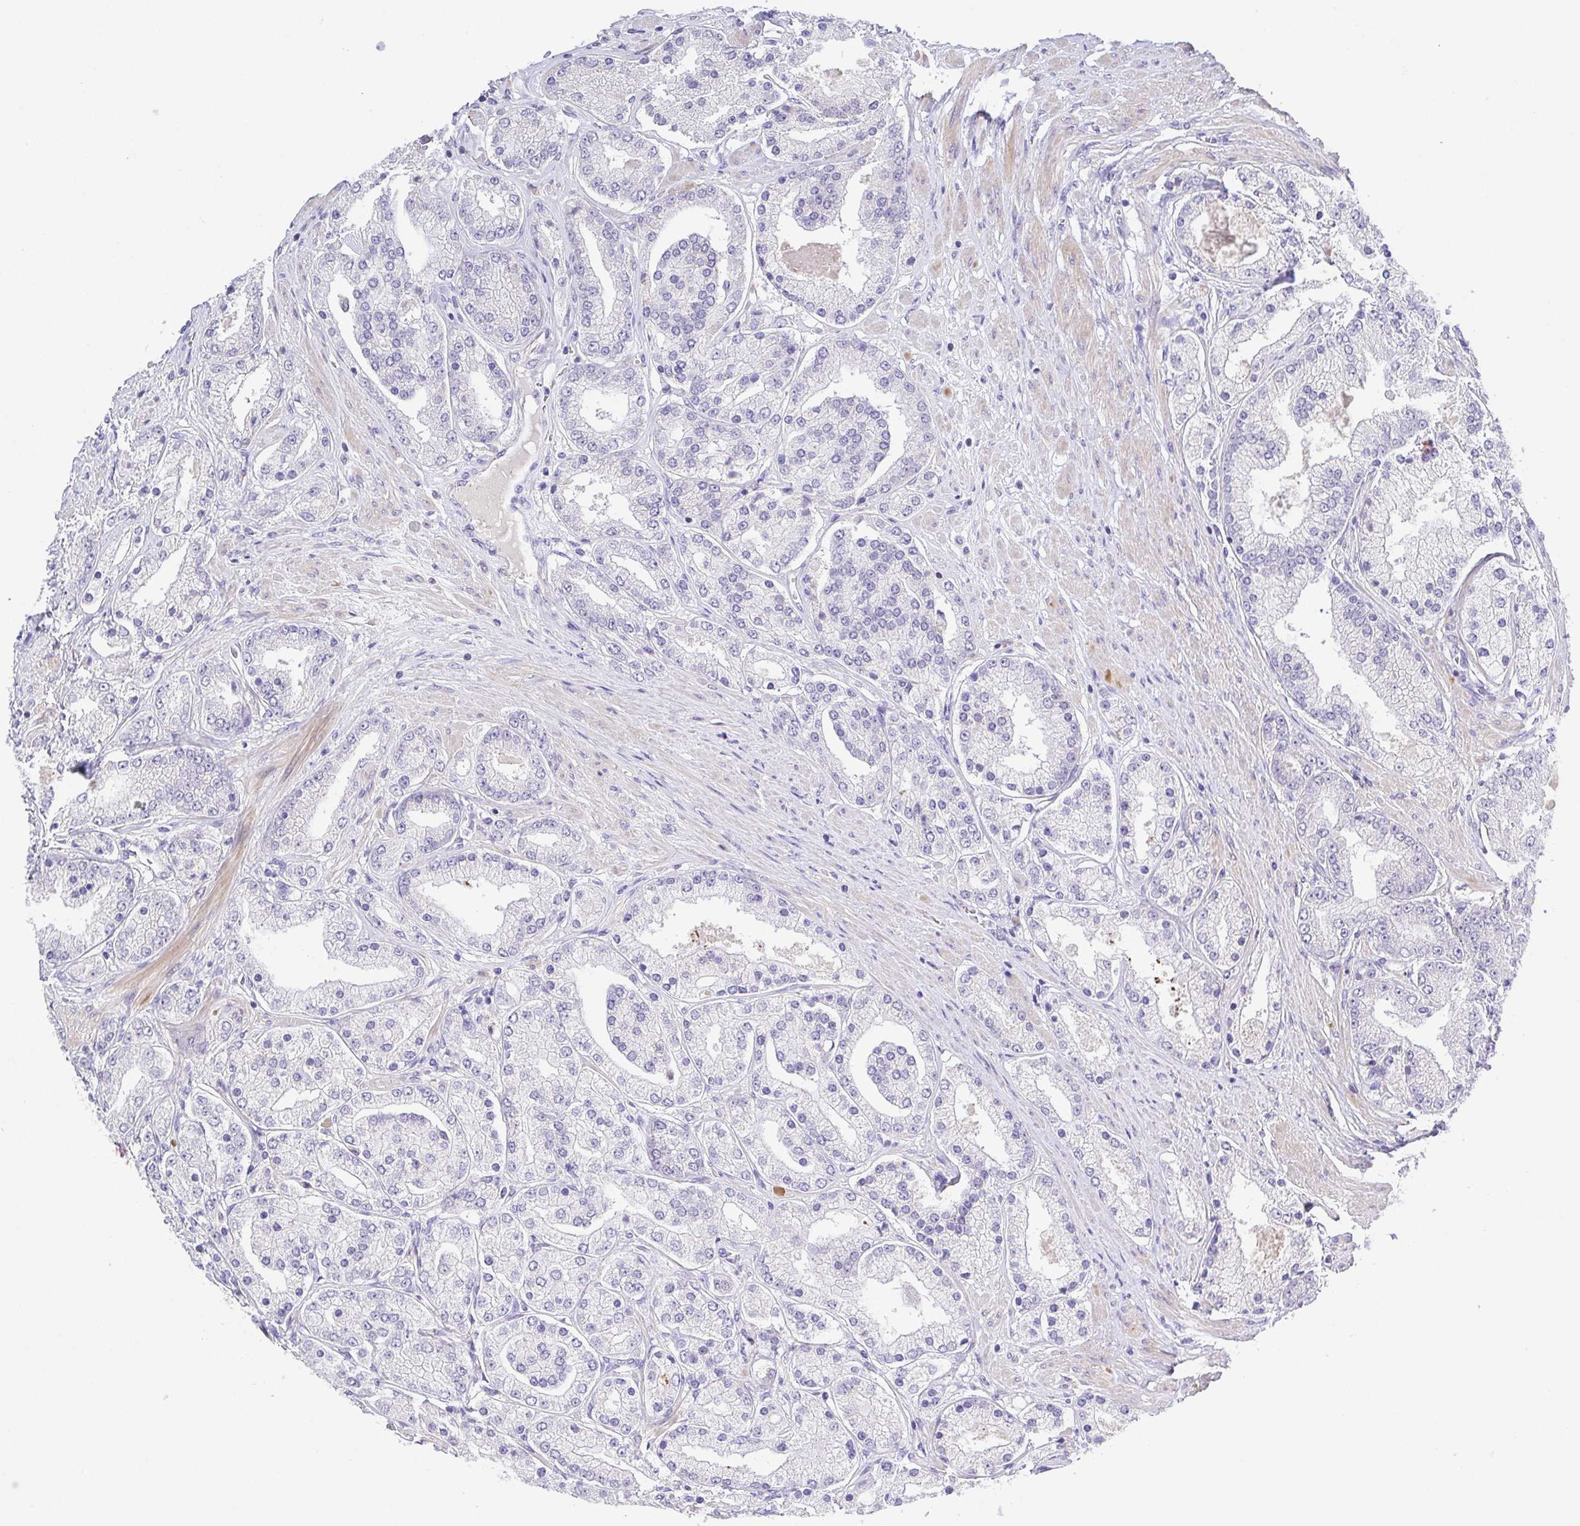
{"staining": {"intensity": "negative", "quantity": "none", "location": "none"}, "tissue": "prostate cancer", "cell_type": "Tumor cells", "image_type": "cancer", "snomed": [{"axis": "morphology", "description": "Adenocarcinoma, High grade"}, {"axis": "topography", "description": "Prostate"}], "caption": "This micrograph is of prostate high-grade adenocarcinoma stained with immunohistochemistry to label a protein in brown with the nuclei are counter-stained blue. There is no staining in tumor cells. The staining is performed using DAB brown chromogen with nuclei counter-stained in using hematoxylin.", "gene": "PRR14L", "patient": {"sex": "male", "age": 67}}